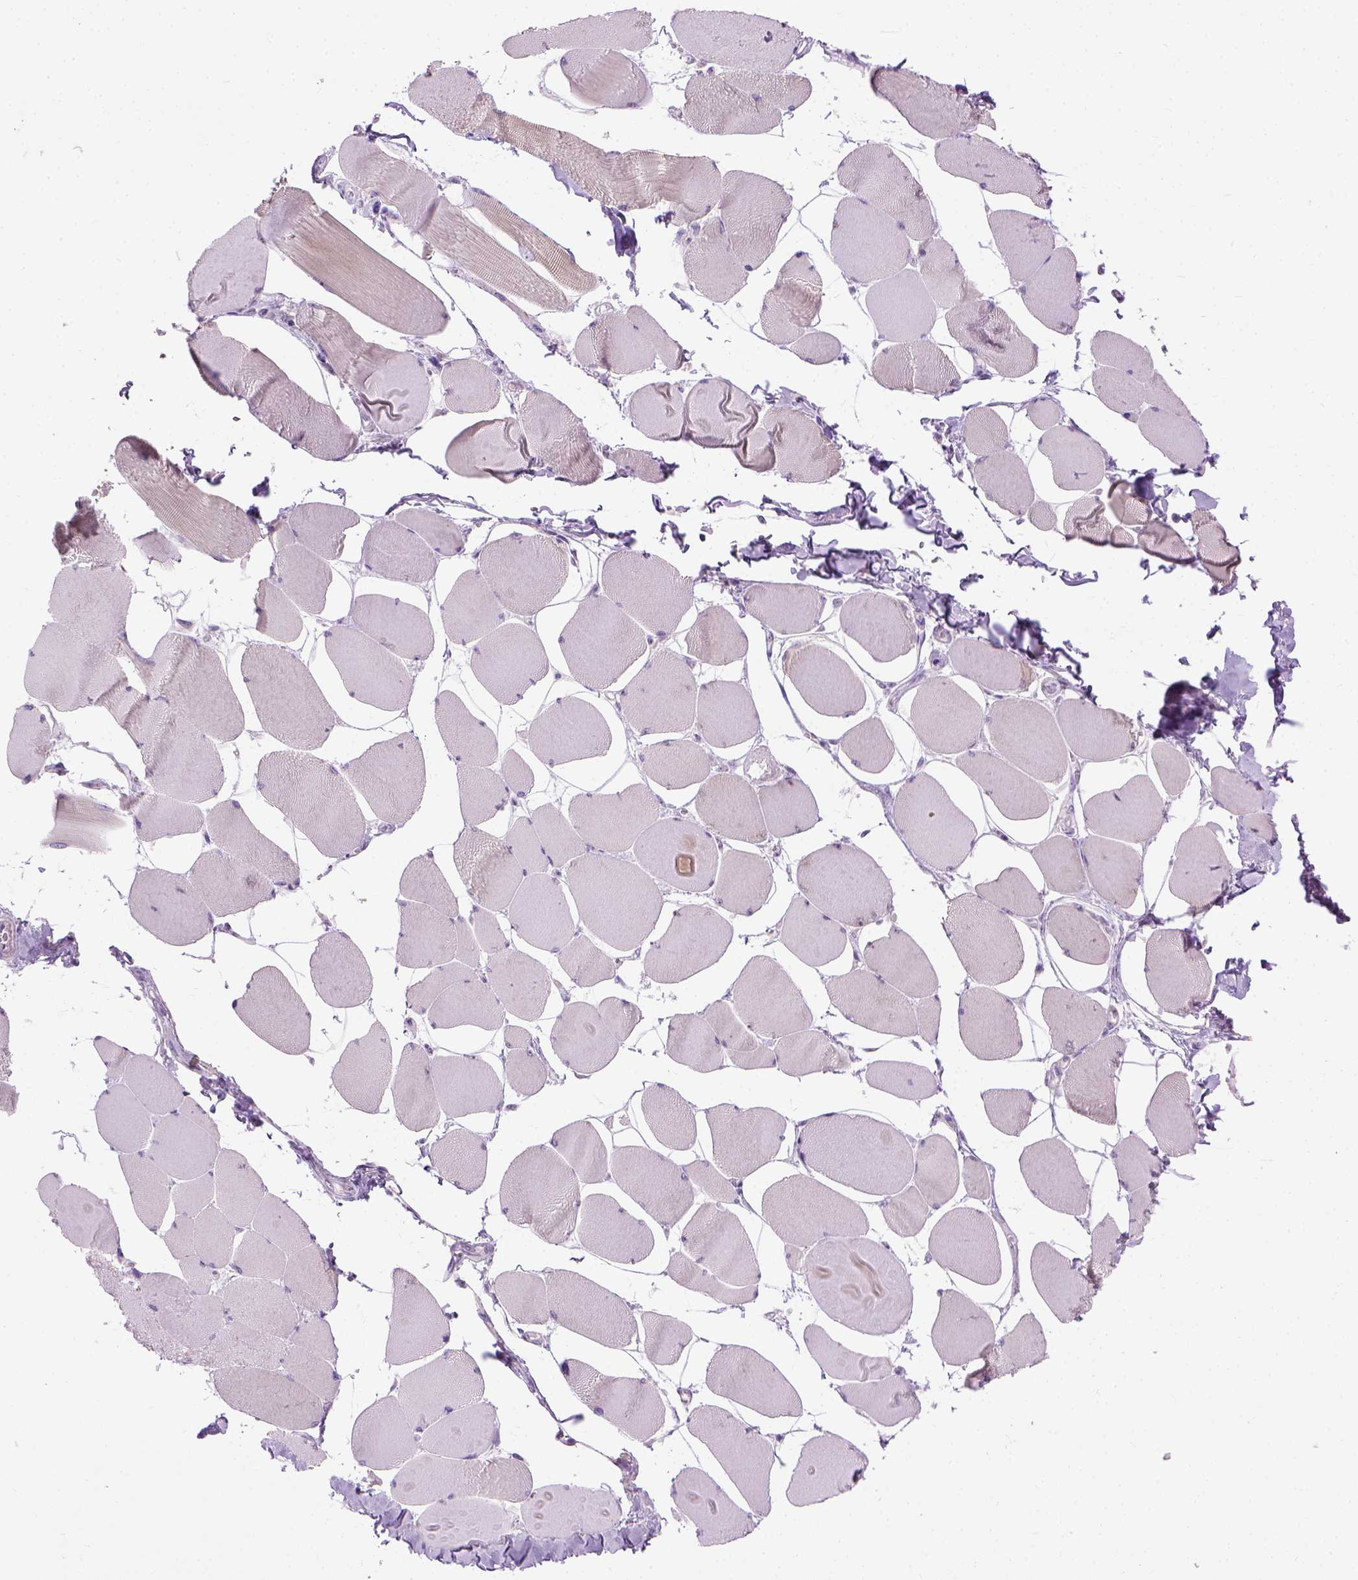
{"staining": {"intensity": "negative", "quantity": "none", "location": "none"}, "tissue": "skeletal muscle", "cell_type": "Myocytes", "image_type": "normal", "snomed": [{"axis": "morphology", "description": "Normal tissue, NOS"}, {"axis": "topography", "description": "Skeletal muscle"}], "caption": "DAB immunohistochemical staining of normal human skeletal muscle demonstrates no significant positivity in myocytes. Nuclei are stained in blue.", "gene": "UTP4", "patient": {"sex": "female", "age": 75}}